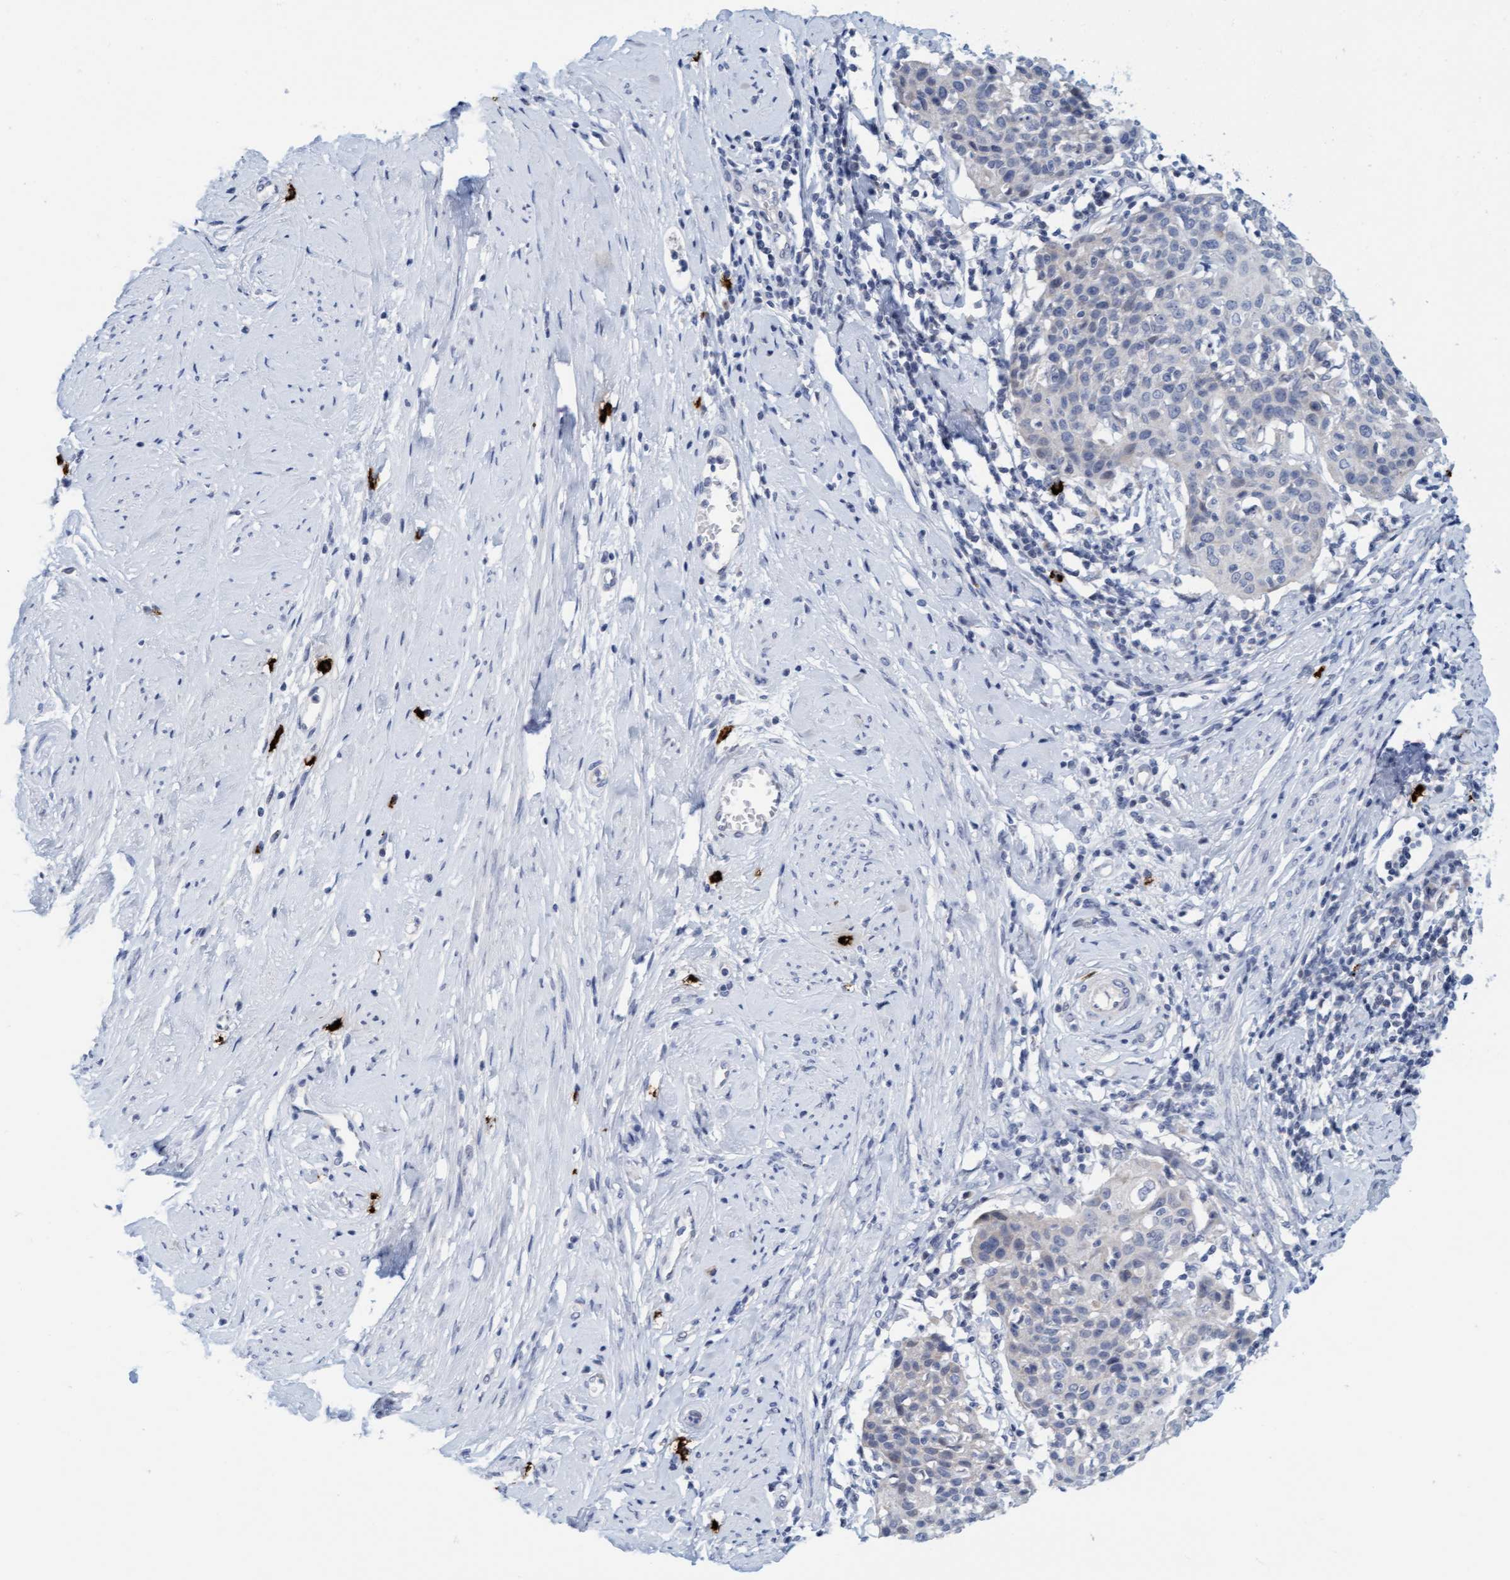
{"staining": {"intensity": "negative", "quantity": "none", "location": "none"}, "tissue": "cervical cancer", "cell_type": "Tumor cells", "image_type": "cancer", "snomed": [{"axis": "morphology", "description": "Squamous cell carcinoma, NOS"}, {"axis": "topography", "description": "Cervix"}], "caption": "Immunohistochemical staining of cervical squamous cell carcinoma demonstrates no significant staining in tumor cells.", "gene": "CPA3", "patient": {"sex": "female", "age": 38}}